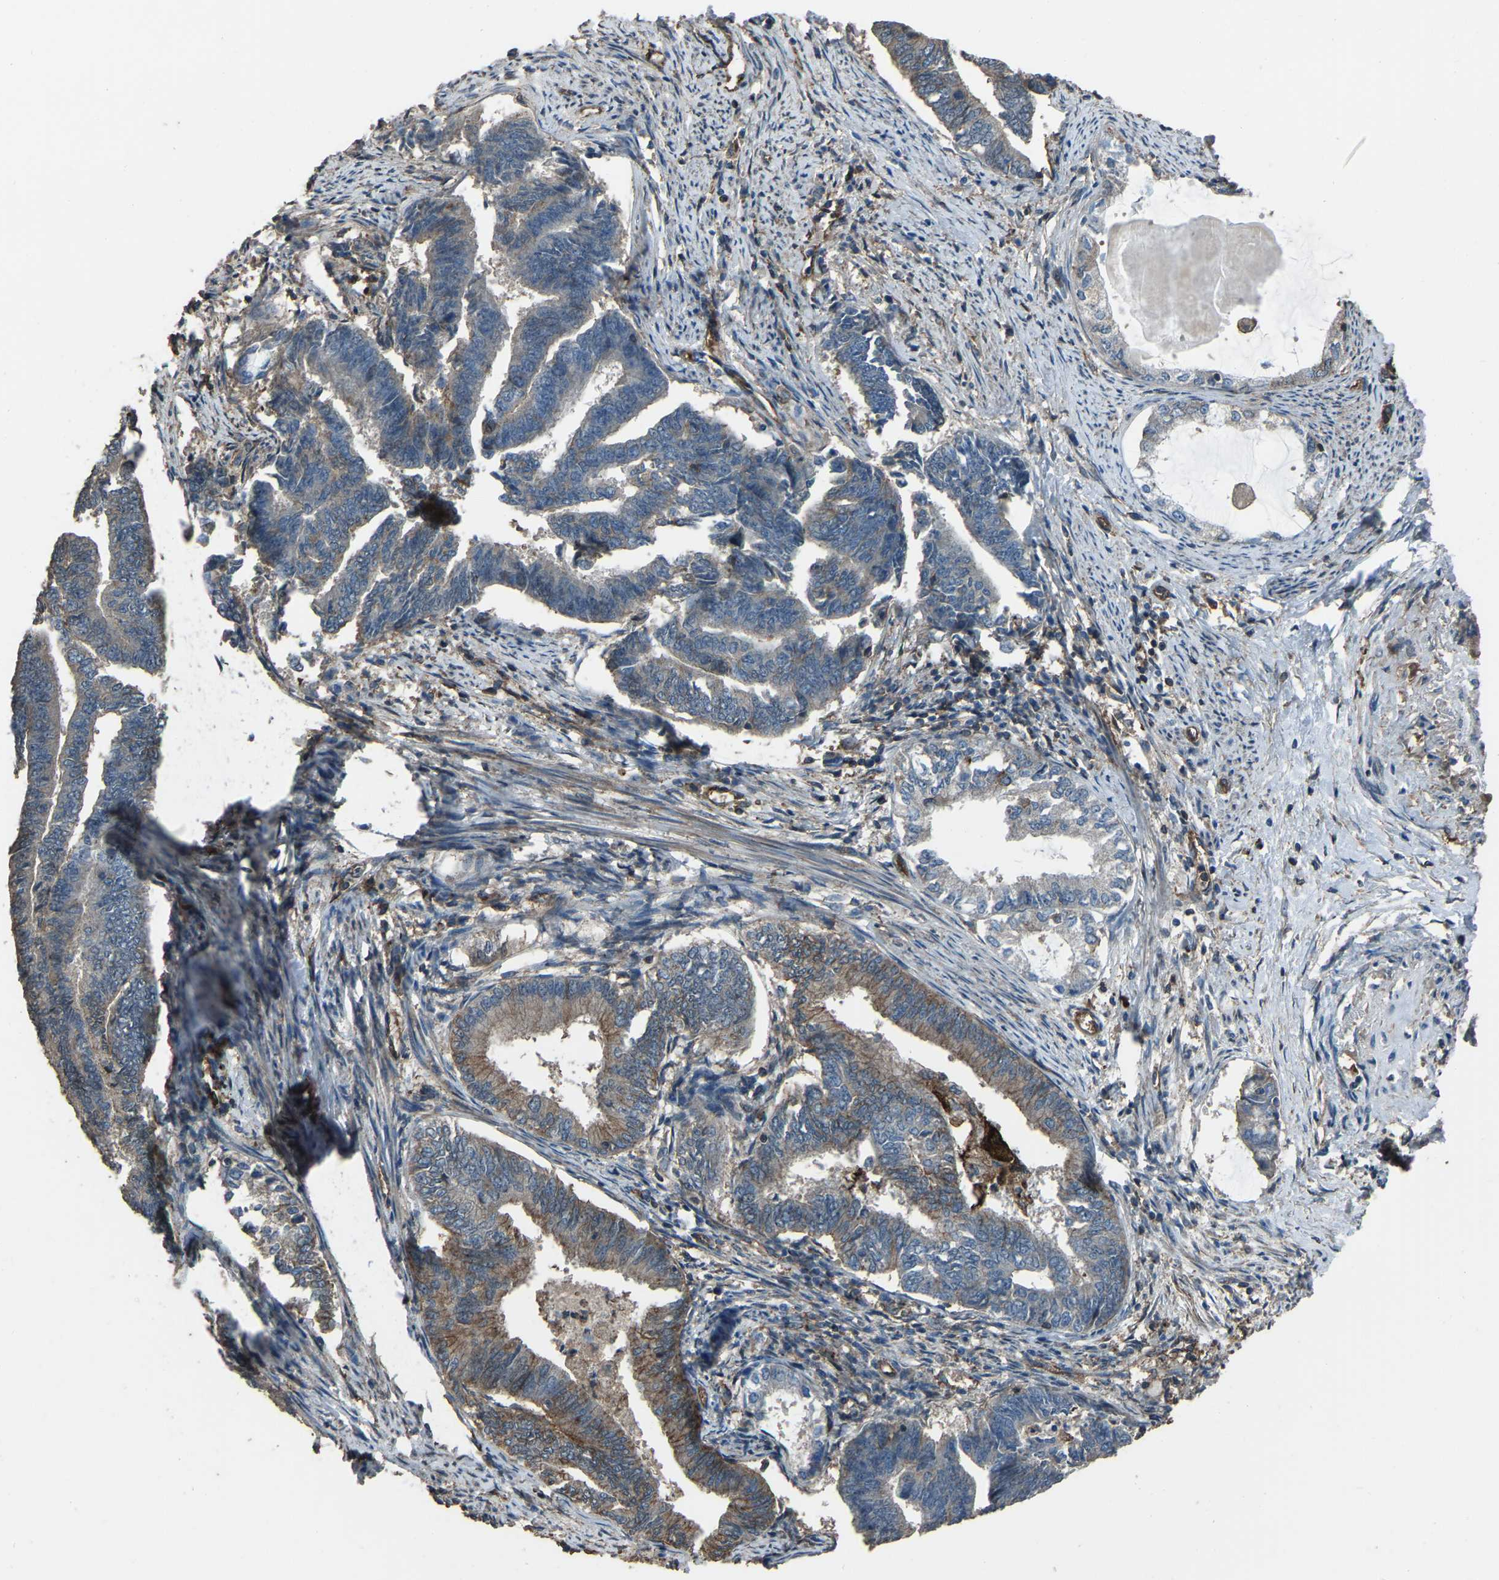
{"staining": {"intensity": "weak", "quantity": "25%-75%", "location": "cytoplasmic/membranous"}, "tissue": "endometrial cancer", "cell_type": "Tumor cells", "image_type": "cancer", "snomed": [{"axis": "morphology", "description": "Adenocarcinoma, NOS"}, {"axis": "topography", "description": "Endometrium"}], "caption": "Adenocarcinoma (endometrial) tissue displays weak cytoplasmic/membranous expression in approximately 25%-75% of tumor cells, visualized by immunohistochemistry. The staining was performed using DAB, with brown indicating positive protein expression. Nuclei are stained blue with hematoxylin.", "gene": "SLC4A2", "patient": {"sex": "female", "age": 86}}